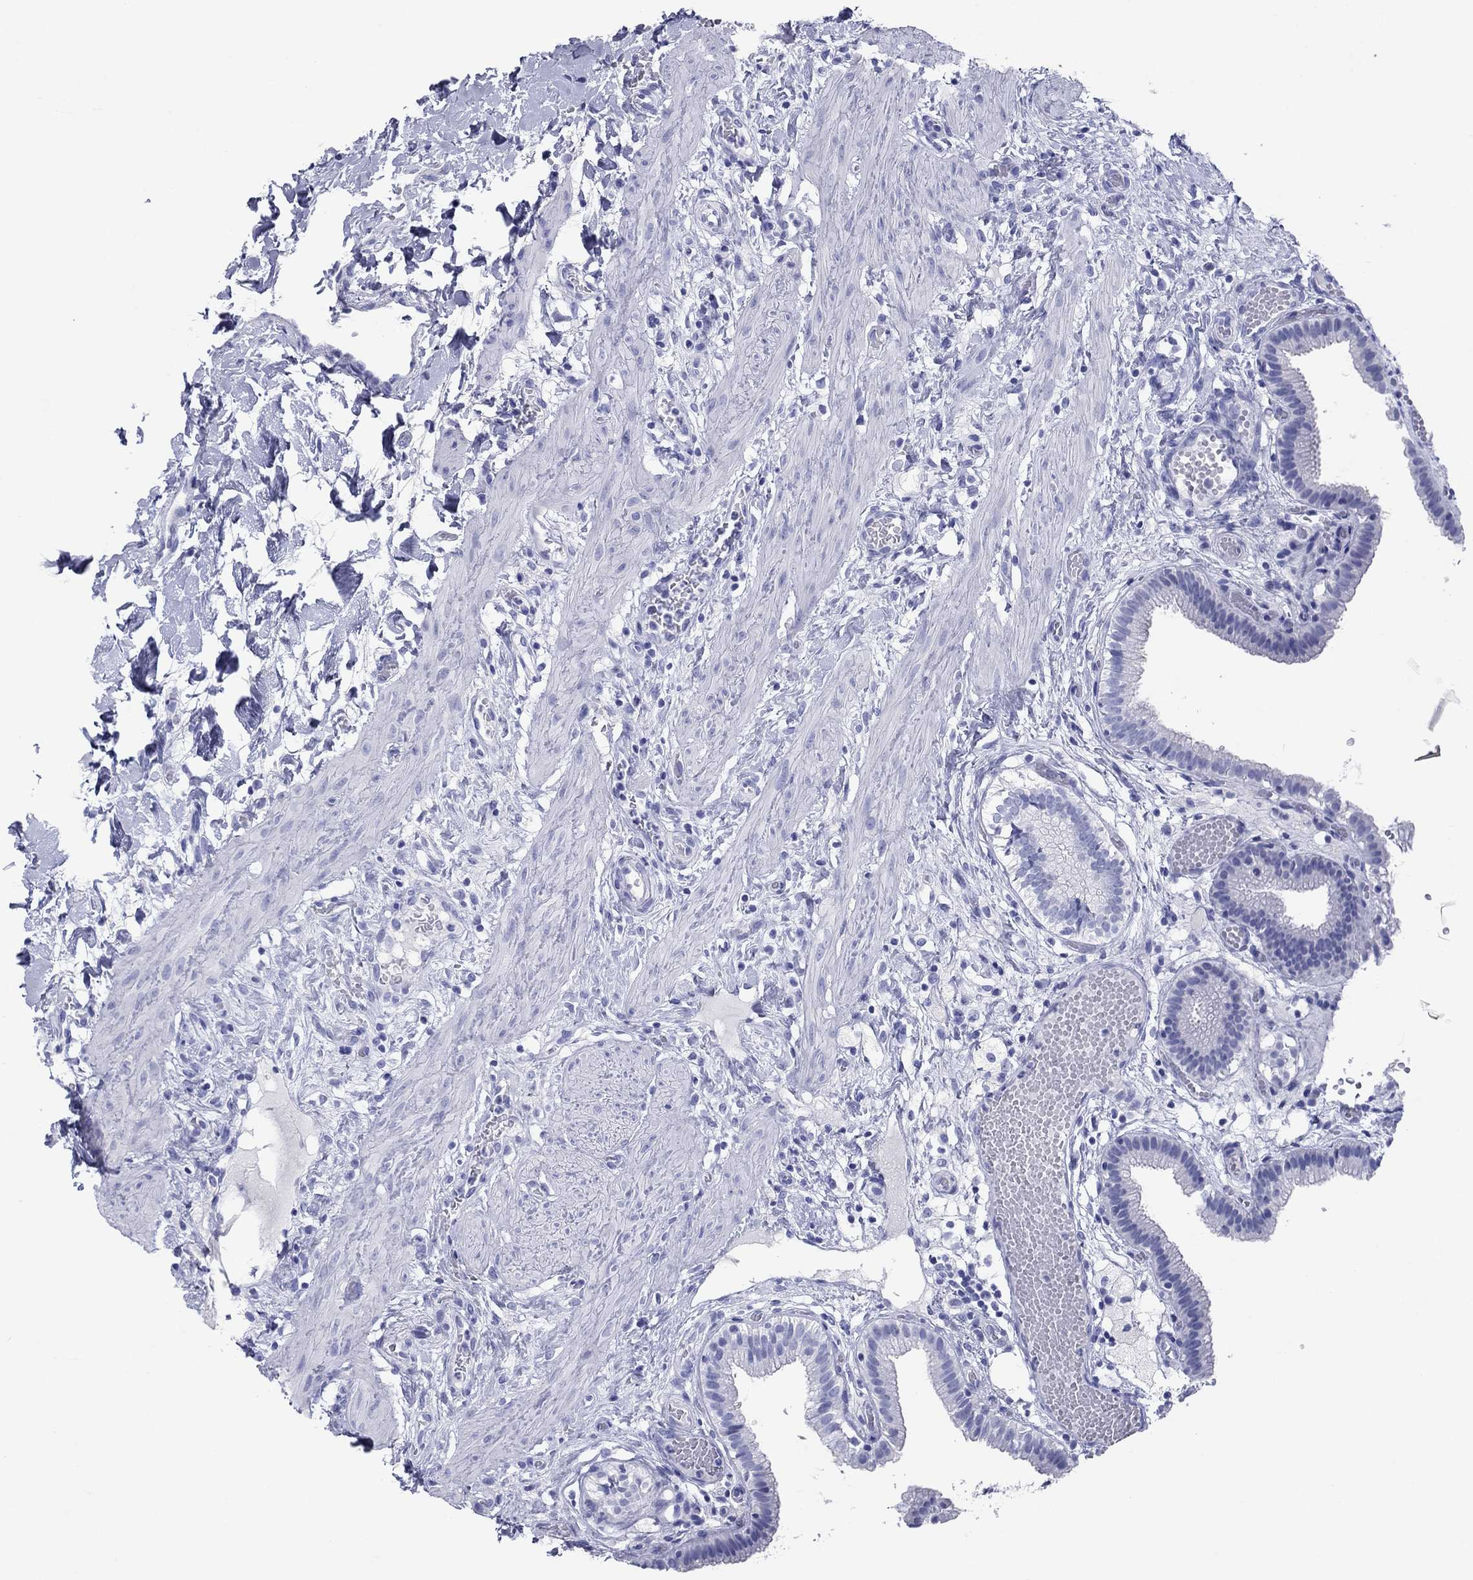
{"staining": {"intensity": "negative", "quantity": "none", "location": "none"}, "tissue": "gallbladder", "cell_type": "Glandular cells", "image_type": "normal", "snomed": [{"axis": "morphology", "description": "Normal tissue, NOS"}, {"axis": "topography", "description": "Gallbladder"}], "caption": "Immunohistochemistry (IHC) of unremarkable gallbladder exhibits no staining in glandular cells.", "gene": "ATP4A", "patient": {"sex": "female", "age": 24}}